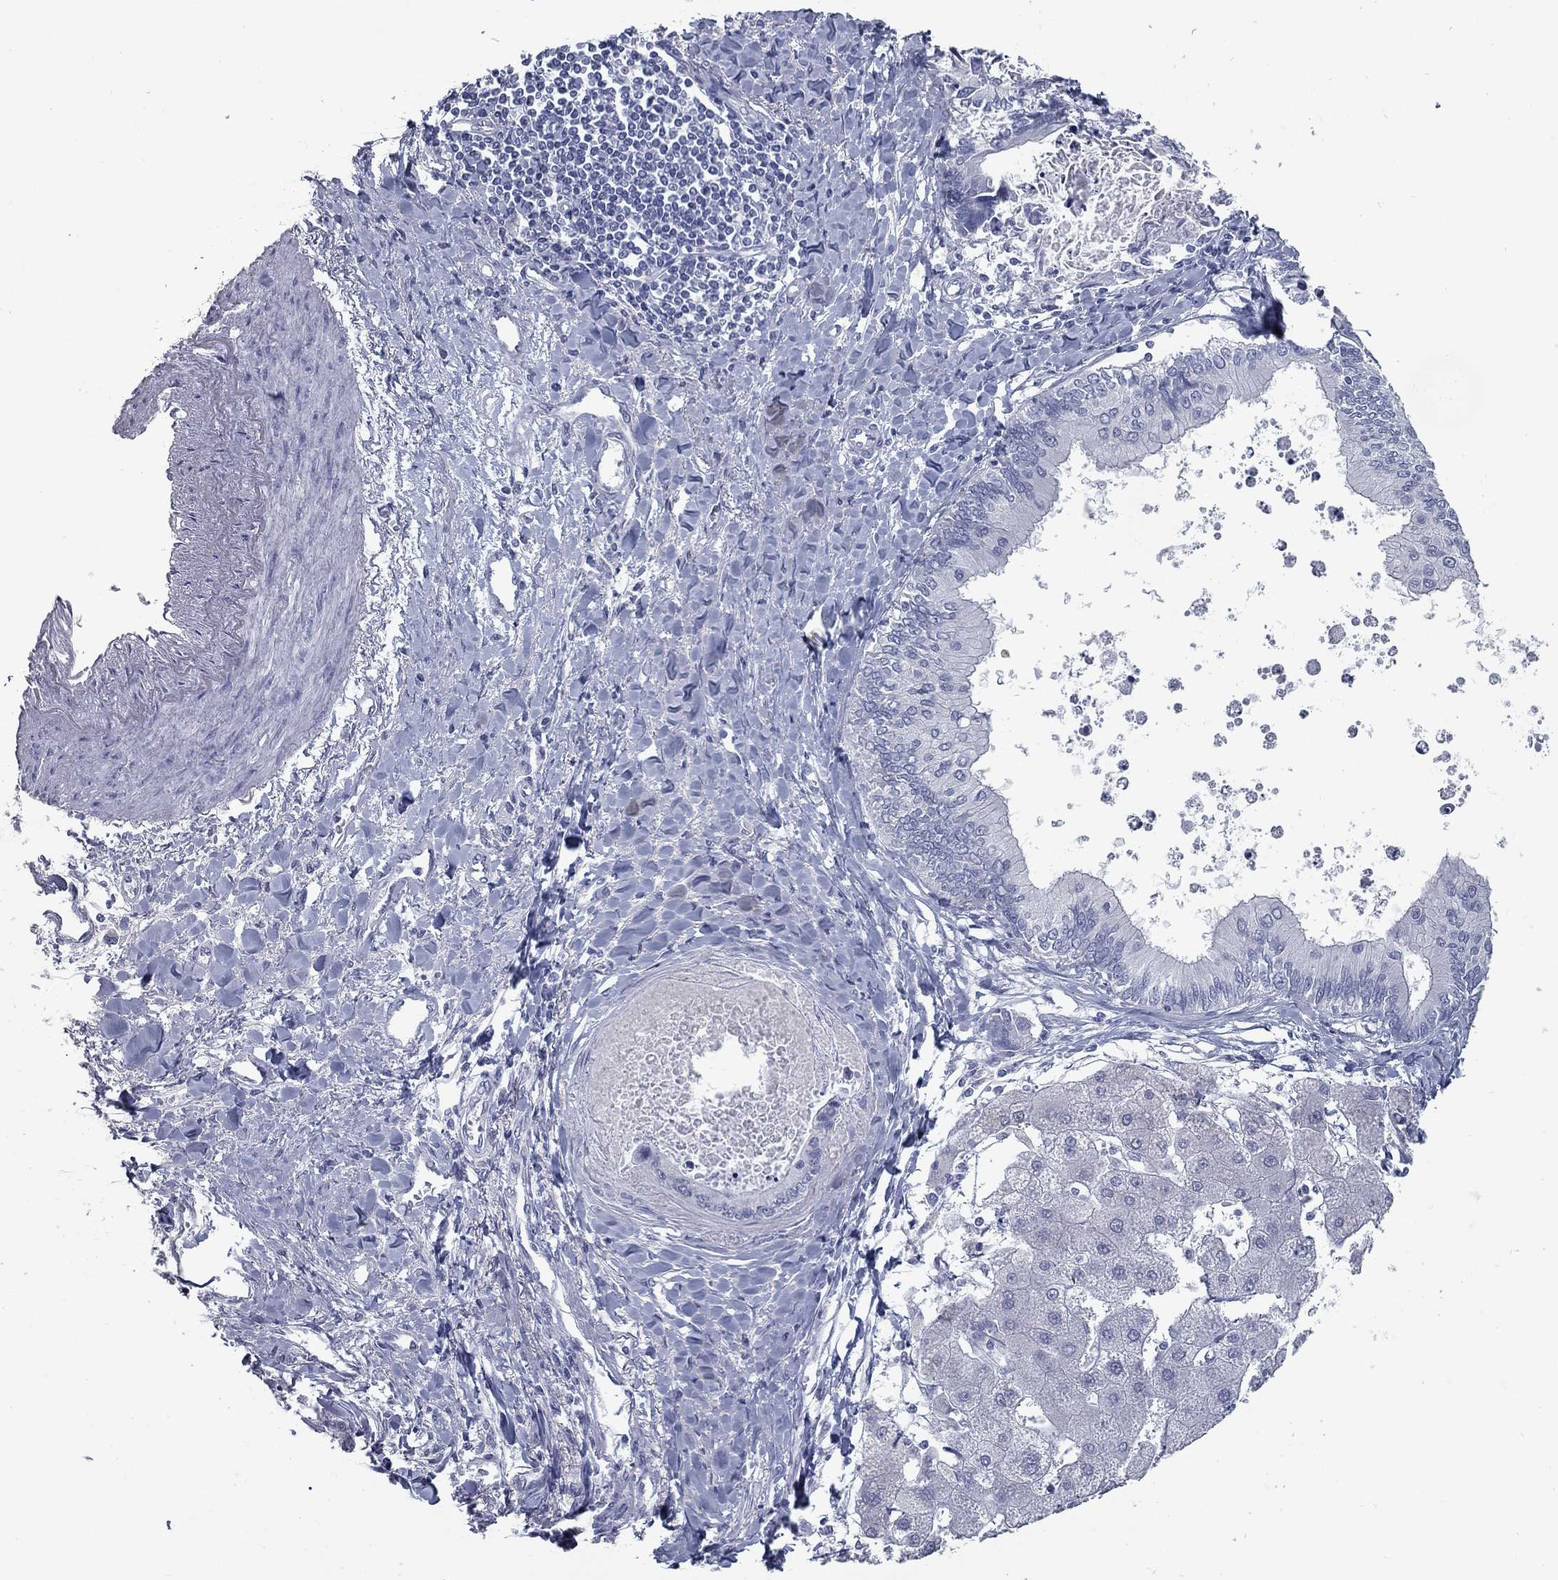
{"staining": {"intensity": "negative", "quantity": "none", "location": "none"}, "tissue": "liver cancer", "cell_type": "Tumor cells", "image_type": "cancer", "snomed": [{"axis": "morphology", "description": "Cholangiocarcinoma"}, {"axis": "topography", "description": "Liver"}], "caption": "Tumor cells are negative for brown protein staining in cholangiocarcinoma (liver). The staining is performed using DAB brown chromogen with nuclei counter-stained in using hematoxylin.", "gene": "TAC1", "patient": {"sex": "male", "age": 66}}